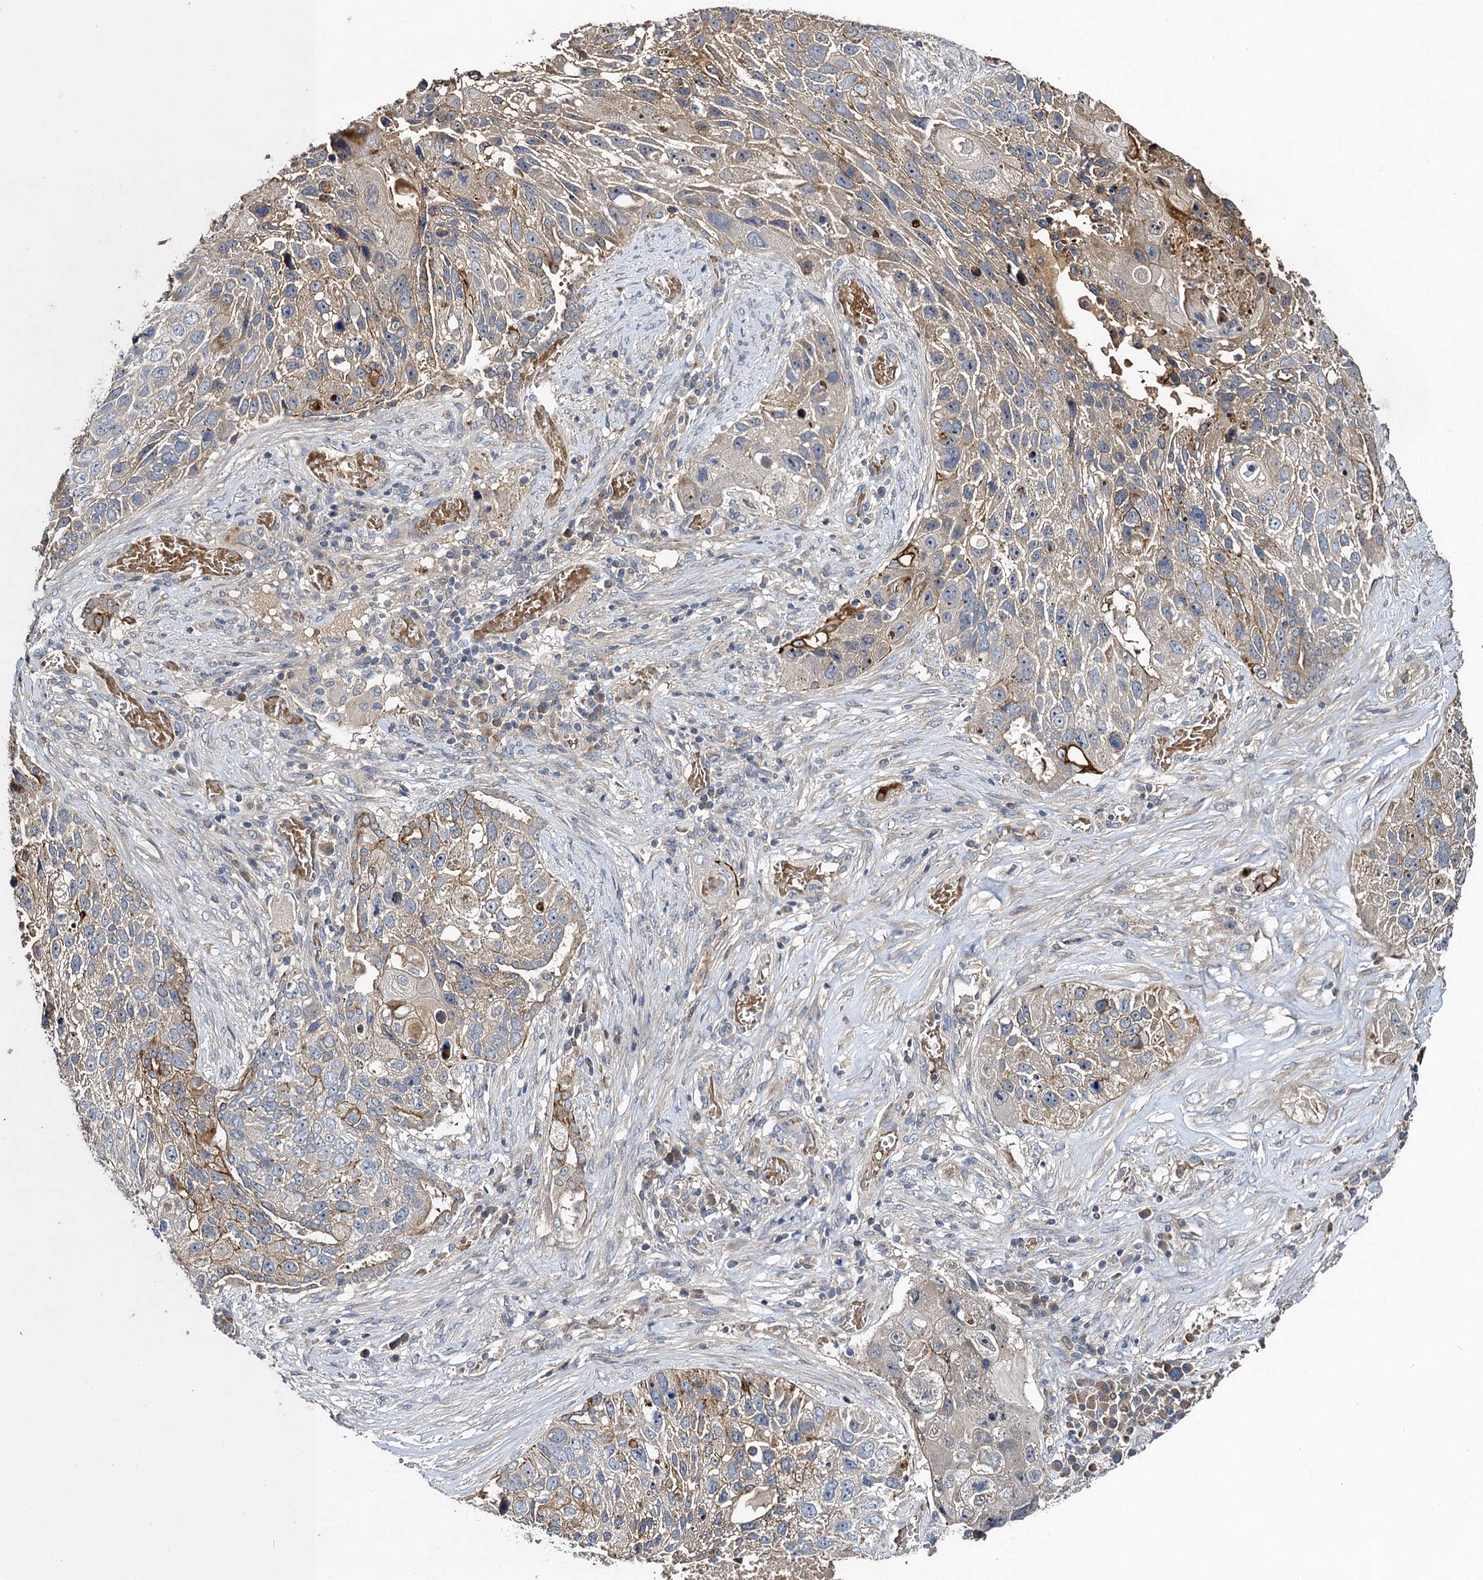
{"staining": {"intensity": "weak", "quantity": "<25%", "location": "cytoplasmic/membranous"}, "tissue": "lung cancer", "cell_type": "Tumor cells", "image_type": "cancer", "snomed": [{"axis": "morphology", "description": "Squamous cell carcinoma, NOS"}, {"axis": "topography", "description": "Lung"}], "caption": "DAB immunohistochemical staining of lung cancer (squamous cell carcinoma) displays no significant positivity in tumor cells. (Stains: DAB (3,3'-diaminobenzidine) IHC with hematoxylin counter stain, Microscopy: brightfield microscopy at high magnification).", "gene": "SLC11A2", "patient": {"sex": "male", "age": 61}}